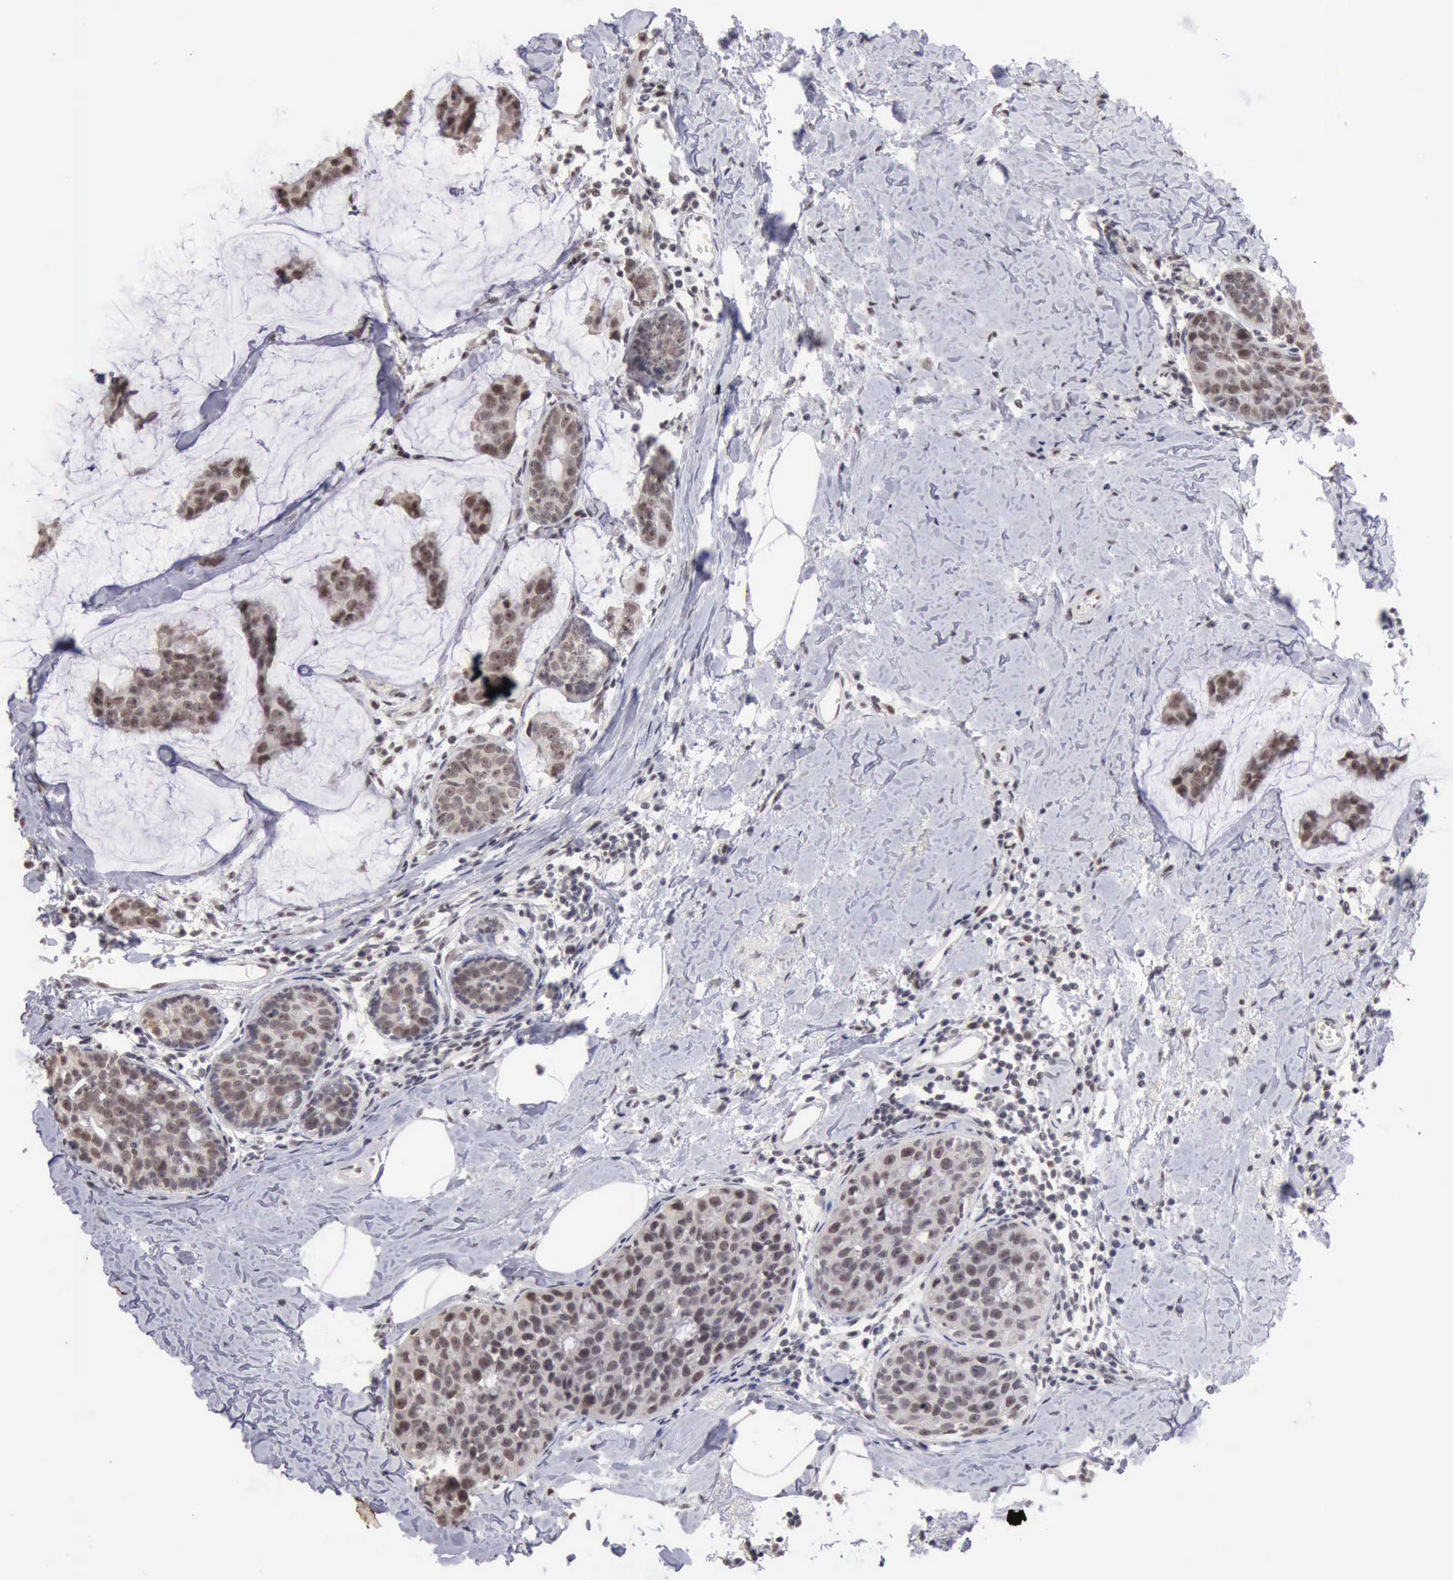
{"staining": {"intensity": "moderate", "quantity": ">75%", "location": "nuclear"}, "tissue": "breast cancer", "cell_type": "Tumor cells", "image_type": "cancer", "snomed": [{"axis": "morphology", "description": "Normal tissue, NOS"}, {"axis": "morphology", "description": "Duct carcinoma"}, {"axis": "topography", "description": "Breast"}], "caption": "Protein expression analysis of breast cancer (infiltrating ductal carcinoma) exhibits moderate nuclear staining in approximately >75% of tumor cells. Nuclei are stained in blue.", "gene": "TAF1", "patient": {"sex": "female", "age": 50}}